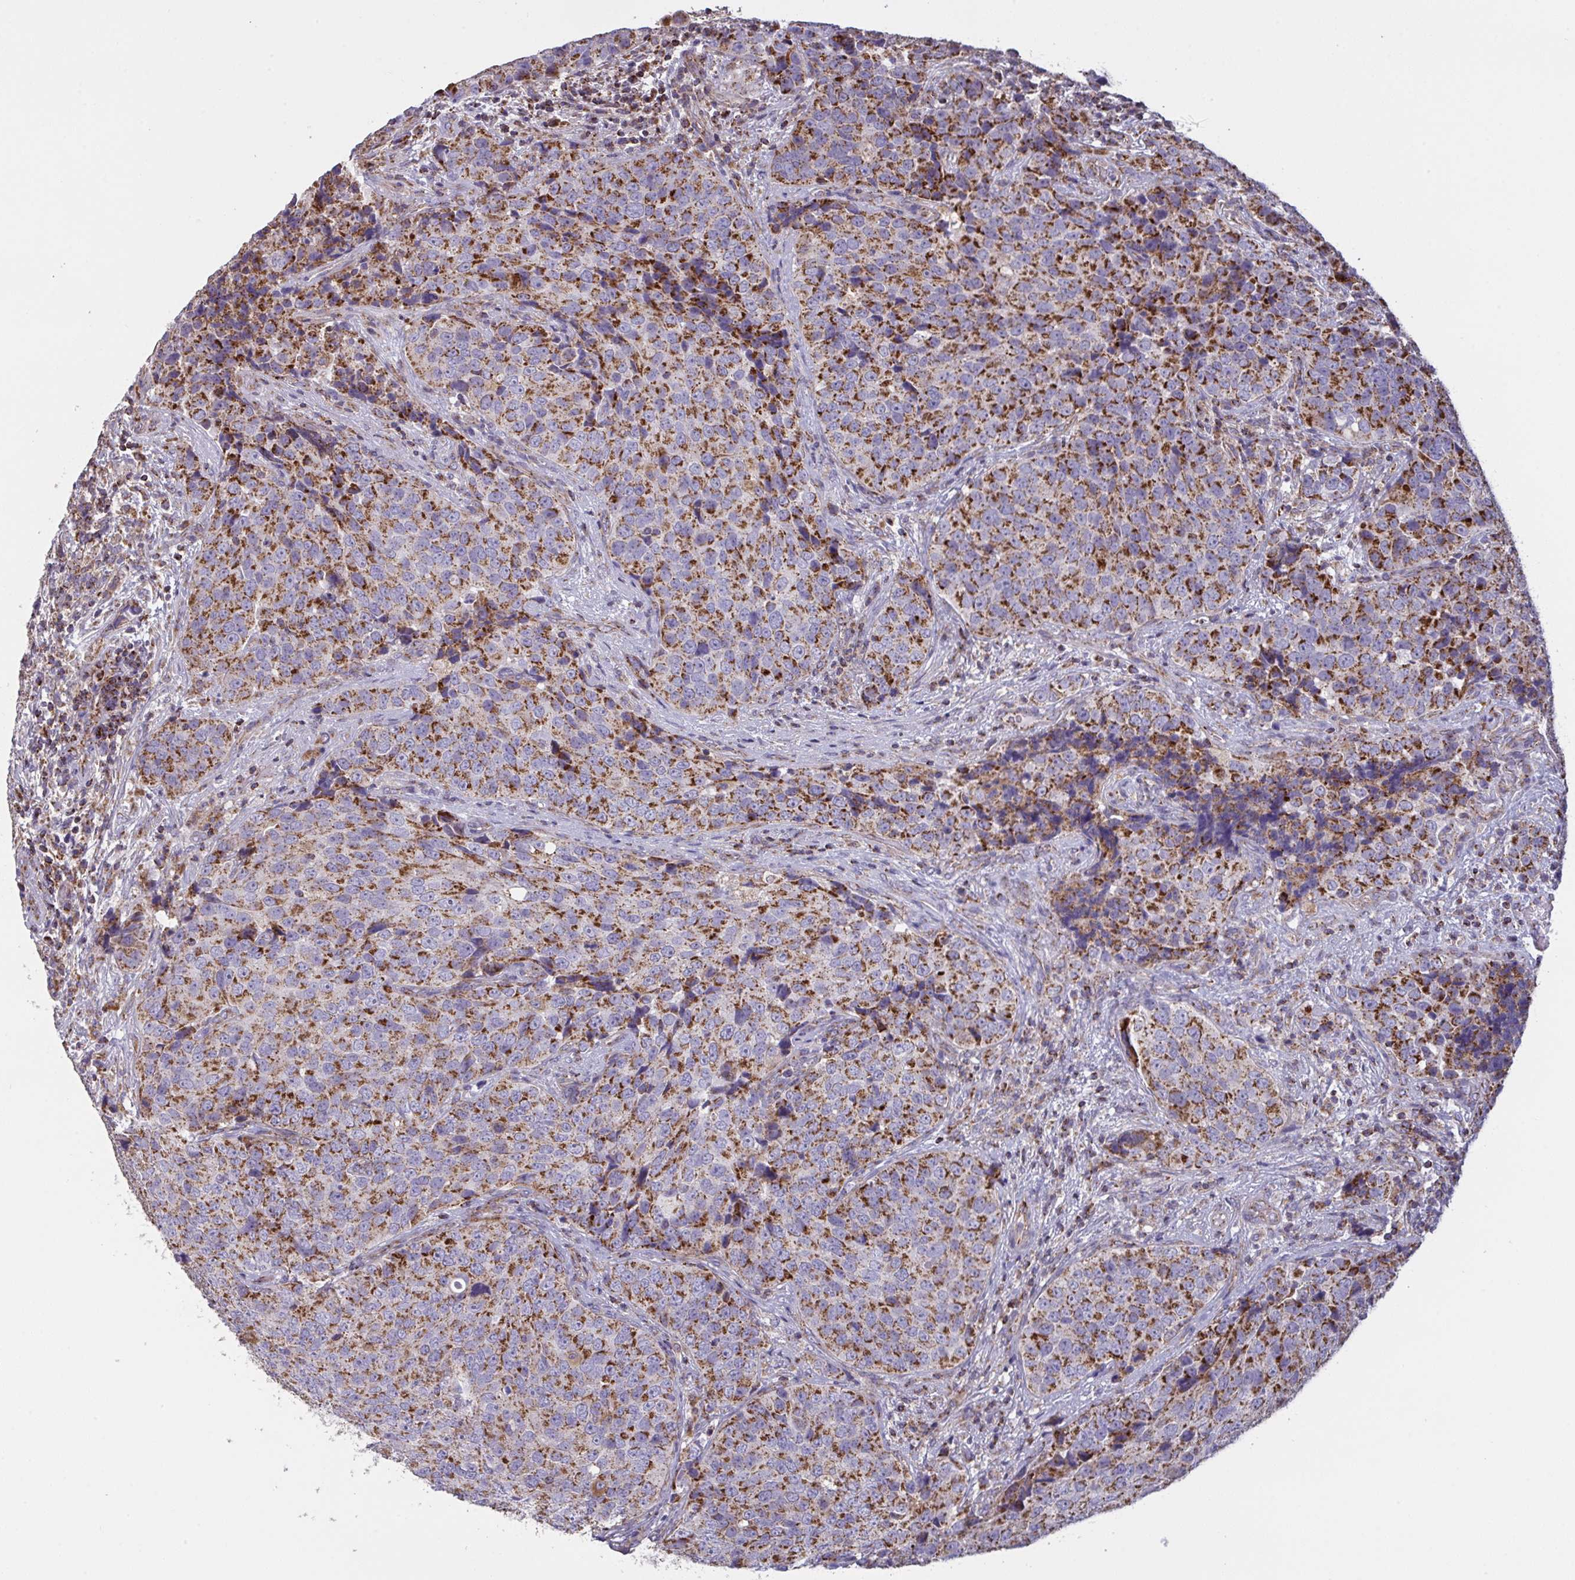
{"staining": {"intensity": "strong", "quantity": ">75%", "location": "cytoplasmic/membranous"}, "tissue": "urothelial cancer", "cell_type": "Tumor cells", "image_type": "cancer", "snomed": [{"axis": "morphology", "description": "Urothelial carcinoma, NOS"}, {"axis": "topography", "description": "Urinary bladder"}], "caption": "Strong cytoplasmic/membranous protein staining is present in approximately >75% of tumor cells in urothelial cancer.", "gene": "MICOS10", "patient": {"sex": "male", "age": 52}}